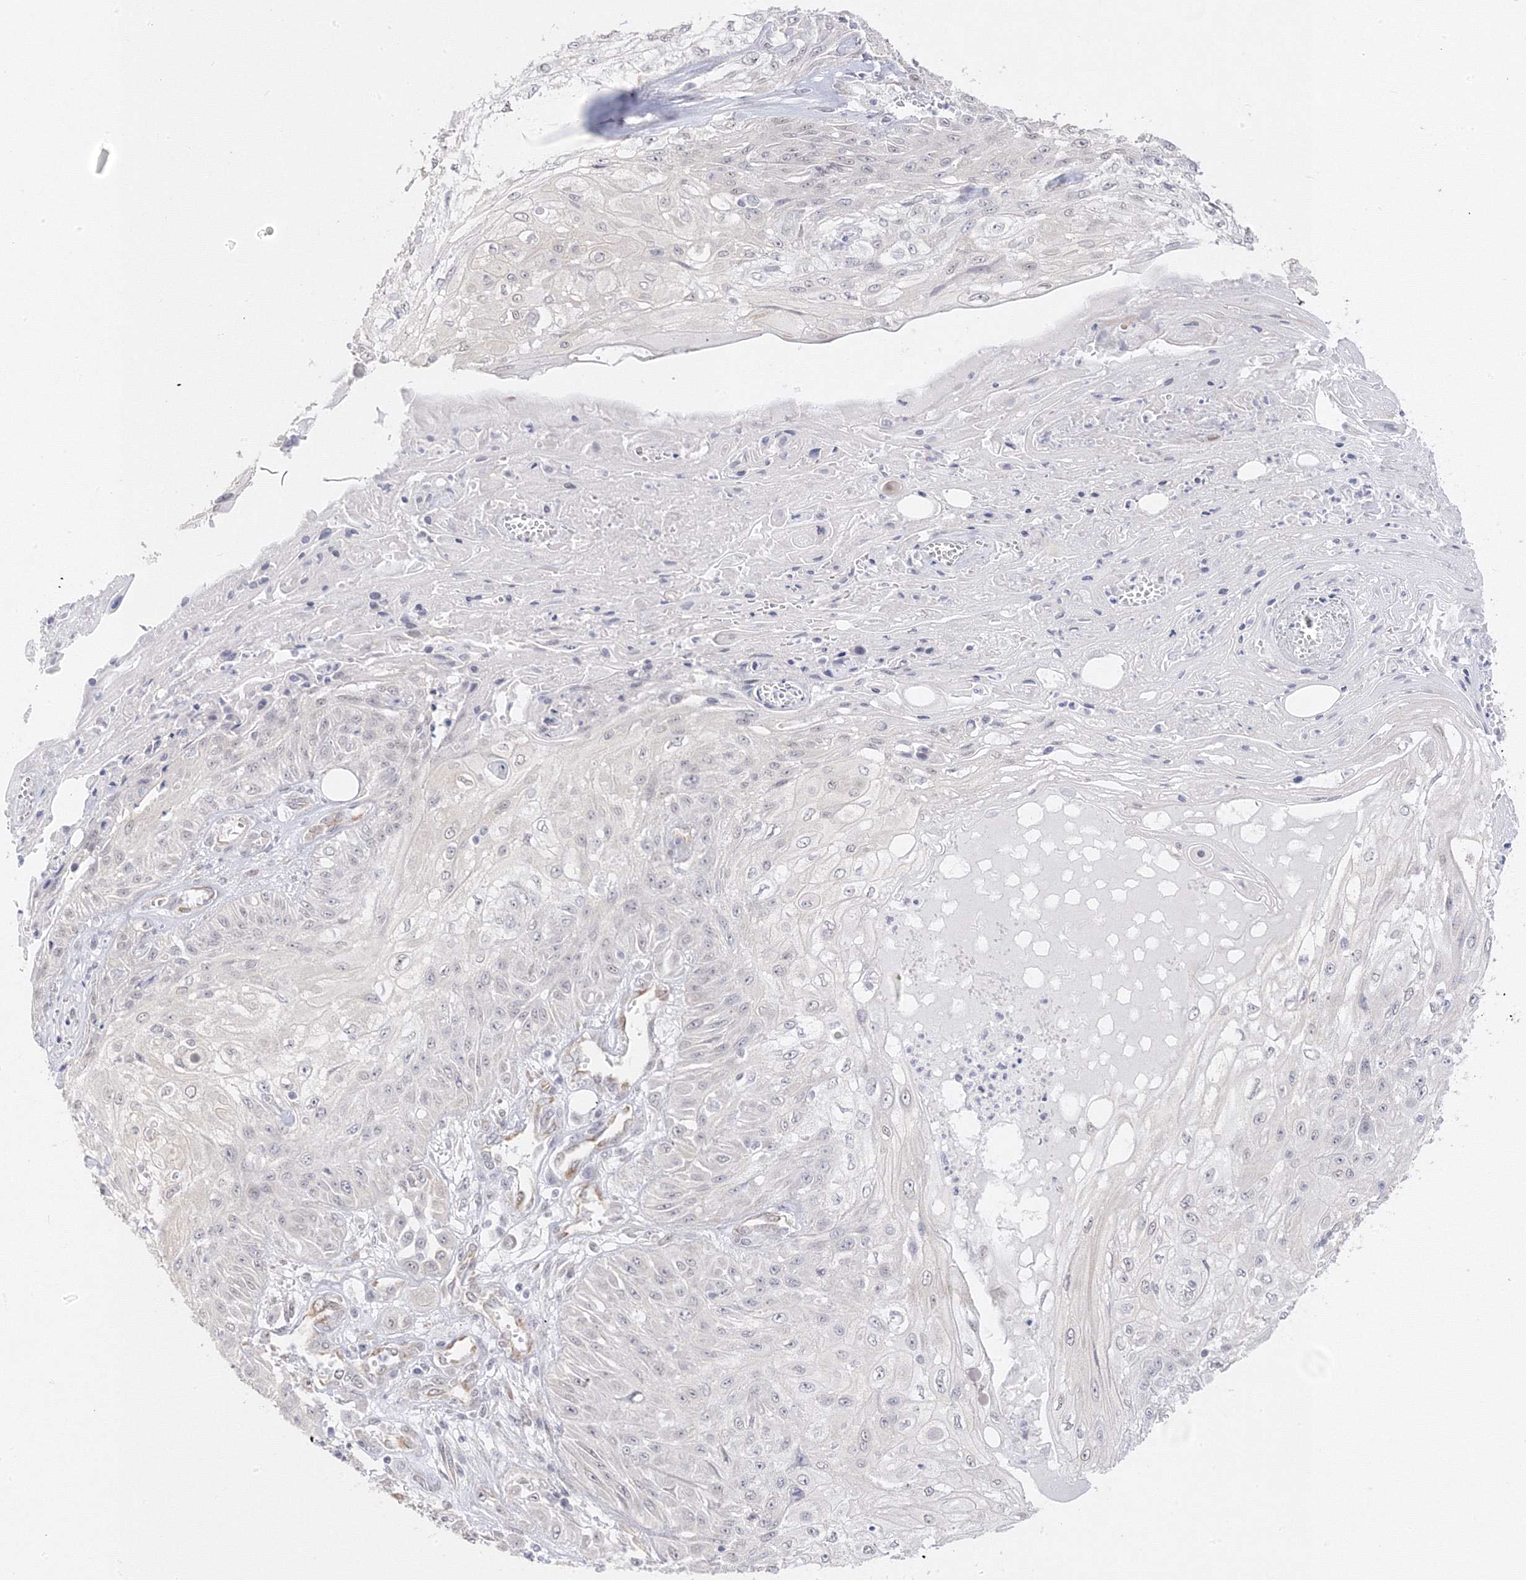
{"staining": {"intensity": "negative", "quantity": "none", "location": "none"}, "tissue": "skin cancer", "cell_type": "Tumor cells", "image_type": "cancer", "snomed": [{"axis": "morphology", "description": "Squamous cell carcinoma, NOS"}, {"axis": "morphology", "description": "Squamous cell carcinoma, metastatic, NOS"}, {"axis": "topography", "description": "Skin"}, {"axis": "topography", "description": "Lymph node"}], "caption": "This histopathology image is of skin cancer stained with immunohistochemistry to label a protein in brown with the nuclei are counter-stained blue. There is no staining in tumor cells.", "gene": "C2CD2", "patient": {"sex": "male", "age": 75}}